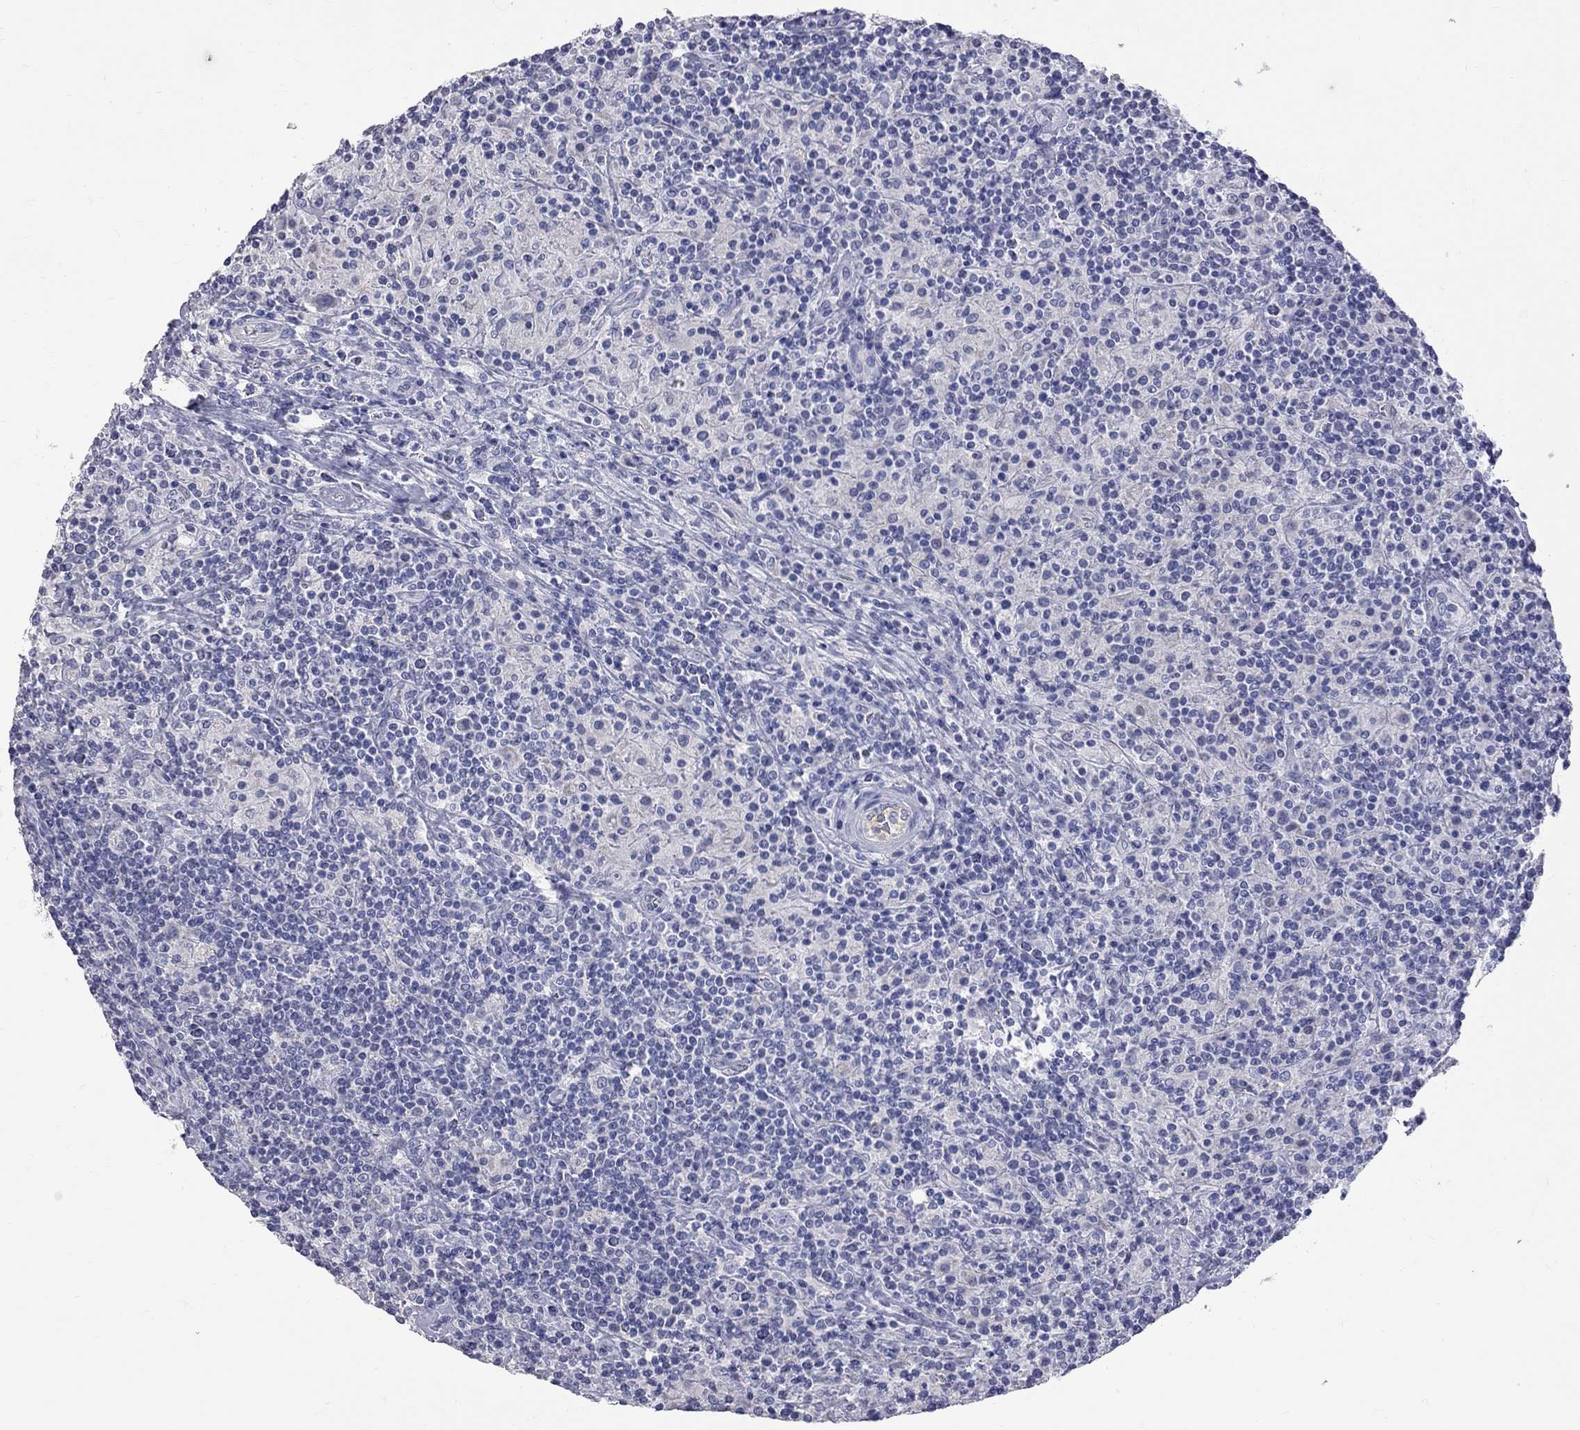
{"staining": {"intensity": "negative", "quantity": "none", "location": "none"}, "tissue": "lymphoma", "cell_type": "Tumor cells", "image_type": "cancer", "snomed": [{"axis": "morphology", "description": "Hodgkin's disease, NOS"}, {"axis": "topography", "description": "Lymph node"}], "caption": "Tumor cells are negative for brown protein staining in Hodgkin's disease.", "gene": "KCND2", "patient": {"sex": "male", "age": 70}}